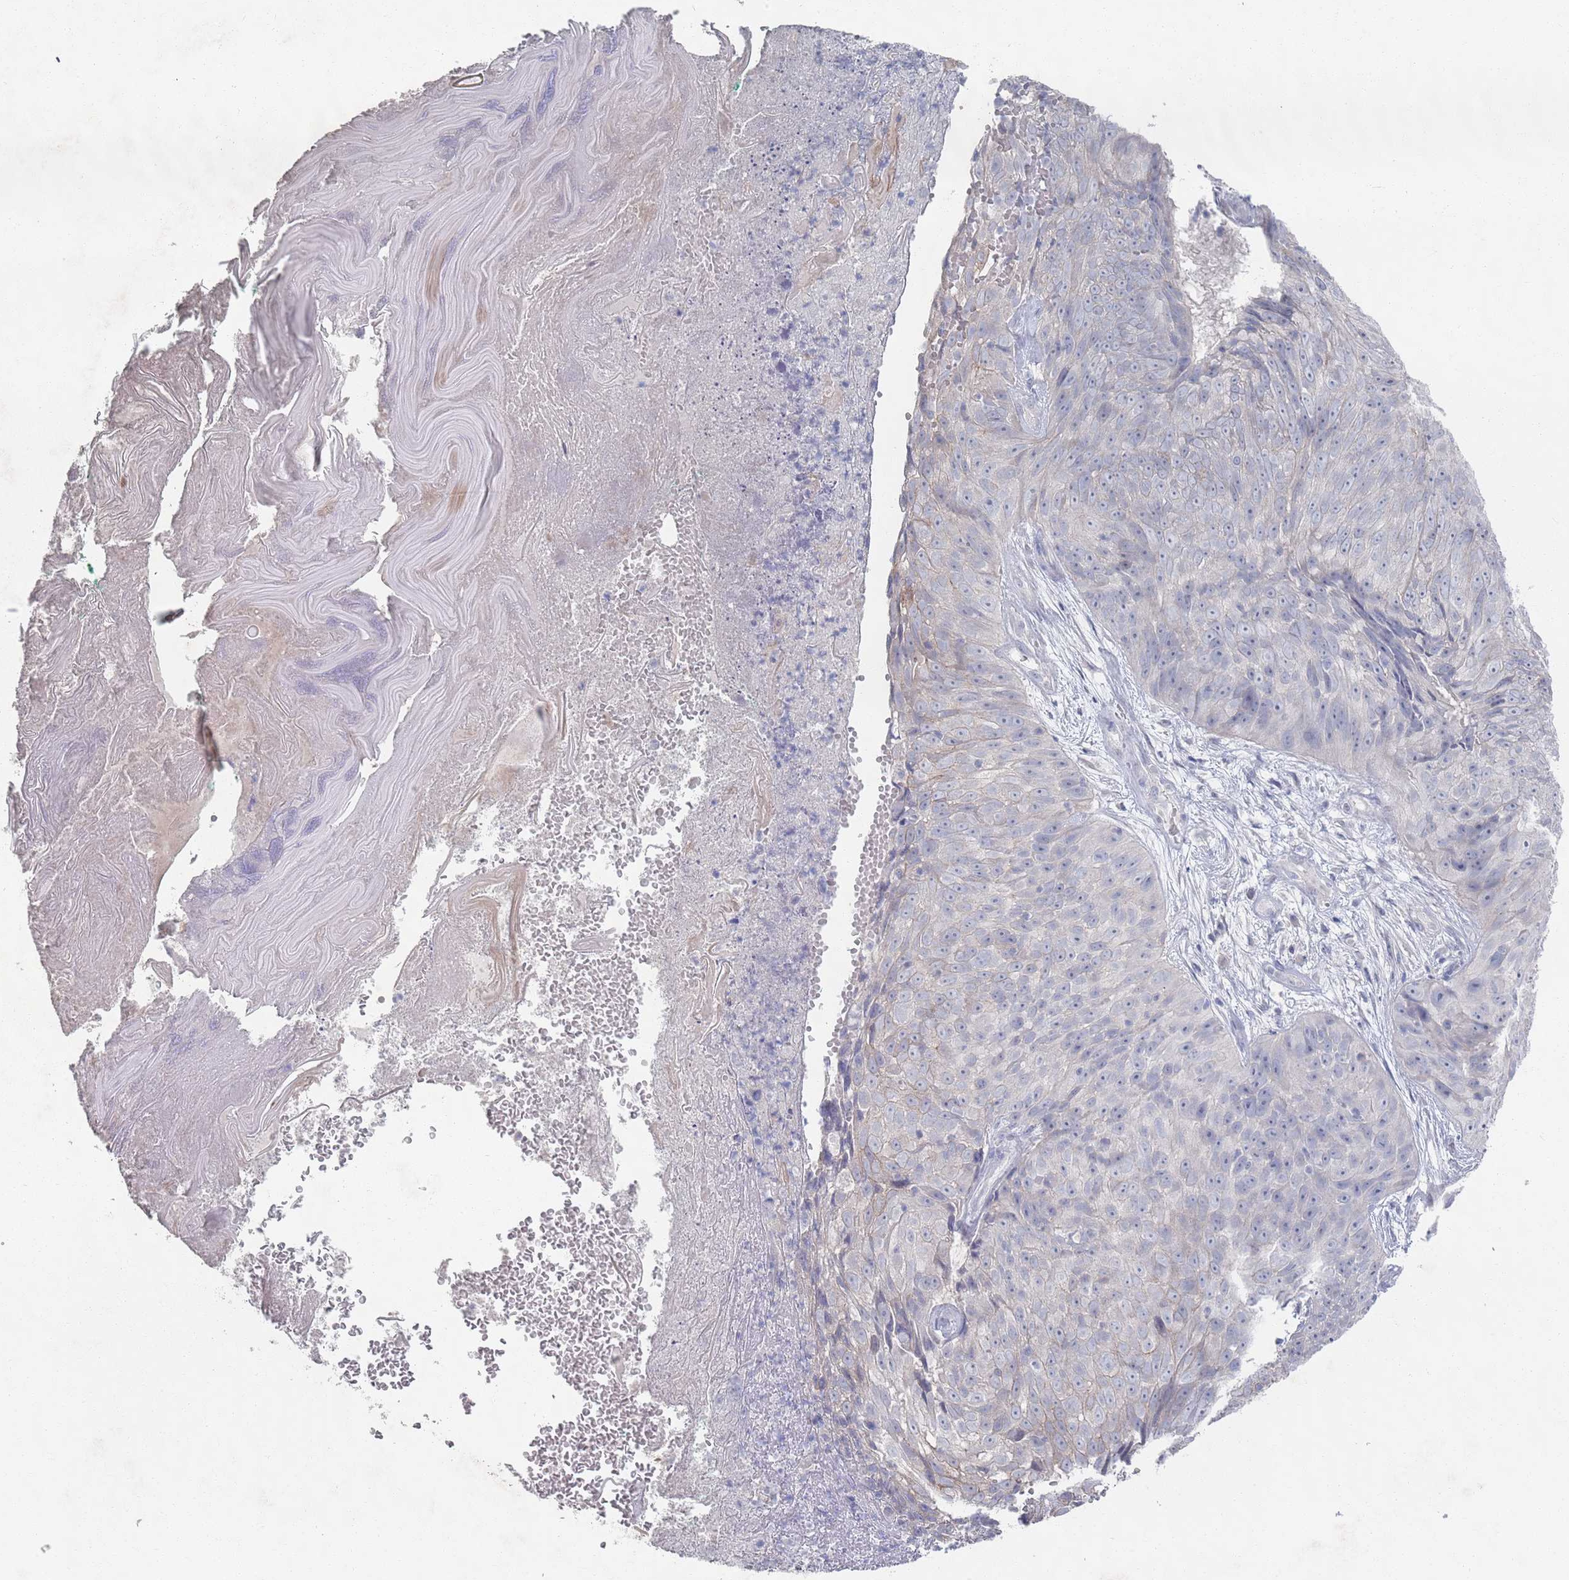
{"staining": {"intensity": "negative", "quantity": "none", "location": "none"}, "tissue": "skin cancer", "cell_type": "Tumor cells", "image_type": "cancer", "snomed": [{"axis": "morphology", "description": "Squamous cell carcinoma, NOS"}, {"axis": "topography", "description": "Skin"}], "caption": "Tumor cells show no significant protein expression in skin cancer.", "gene": "PROM2", "patient": {"sex": "female", "age": 87}}